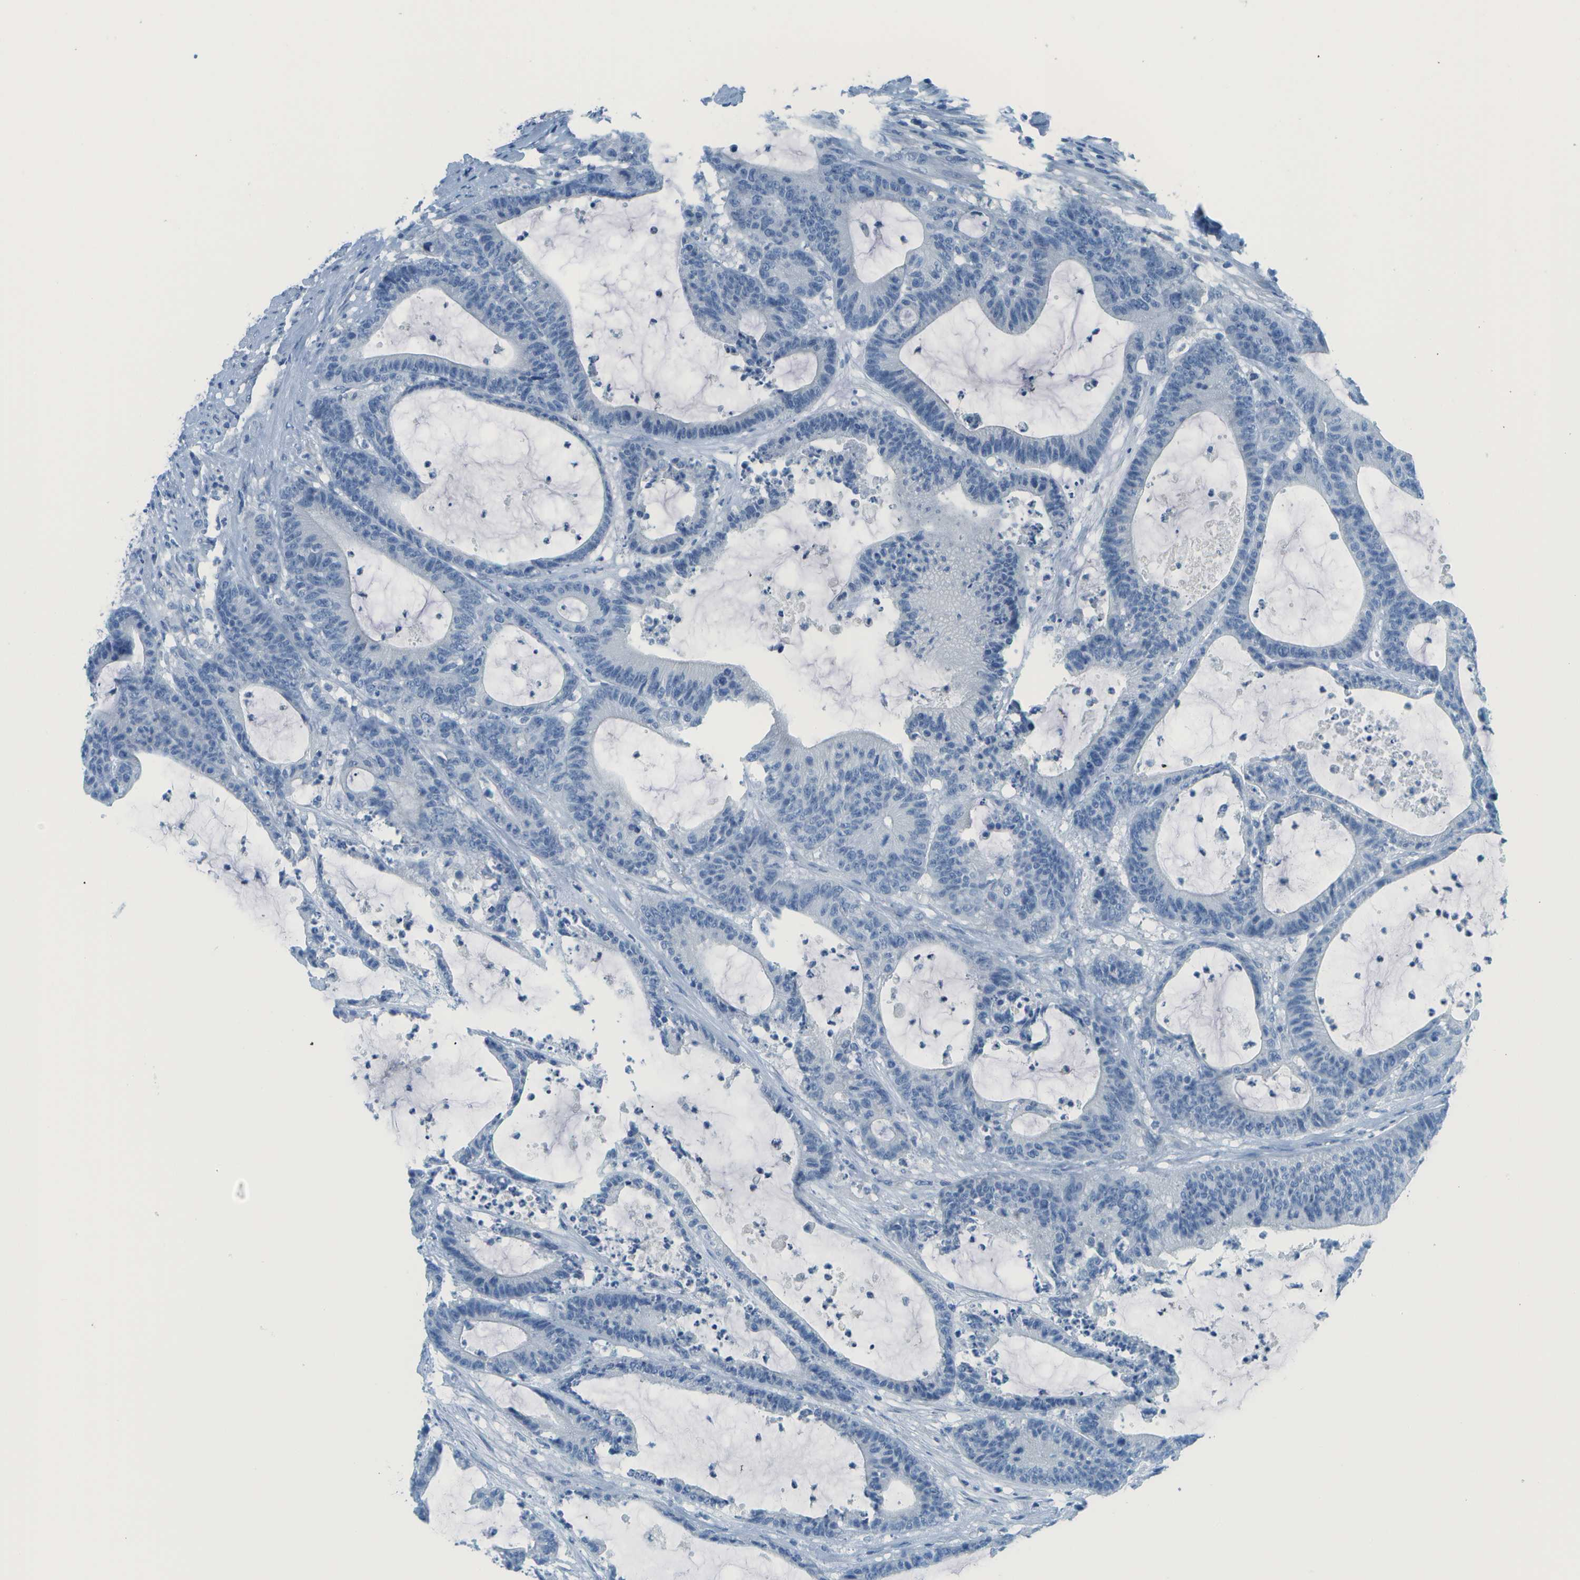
{"staining": {"intensity": "negative", "quantity": "none", "location": "none"}, "tissue": "colorectal cancer", "cell_type": "Tumor cells", "image_type": "cancer", "snomed": [{"axis": "morphology", "description": "Adenocarcinoma, NOS"}, {"axis": "topography", "description": "Colon"}], "caption": "An immunohistochemistry (IHC) image of colorectal cancer is shown. There is no staining in tumor cells of colorectal cancer. The staining is performed using DAB brown chromogen with nuclei counter-stained in using hematoxylin.", "gene": "C1S", "patient": {"sex": "female", "age": 84}}